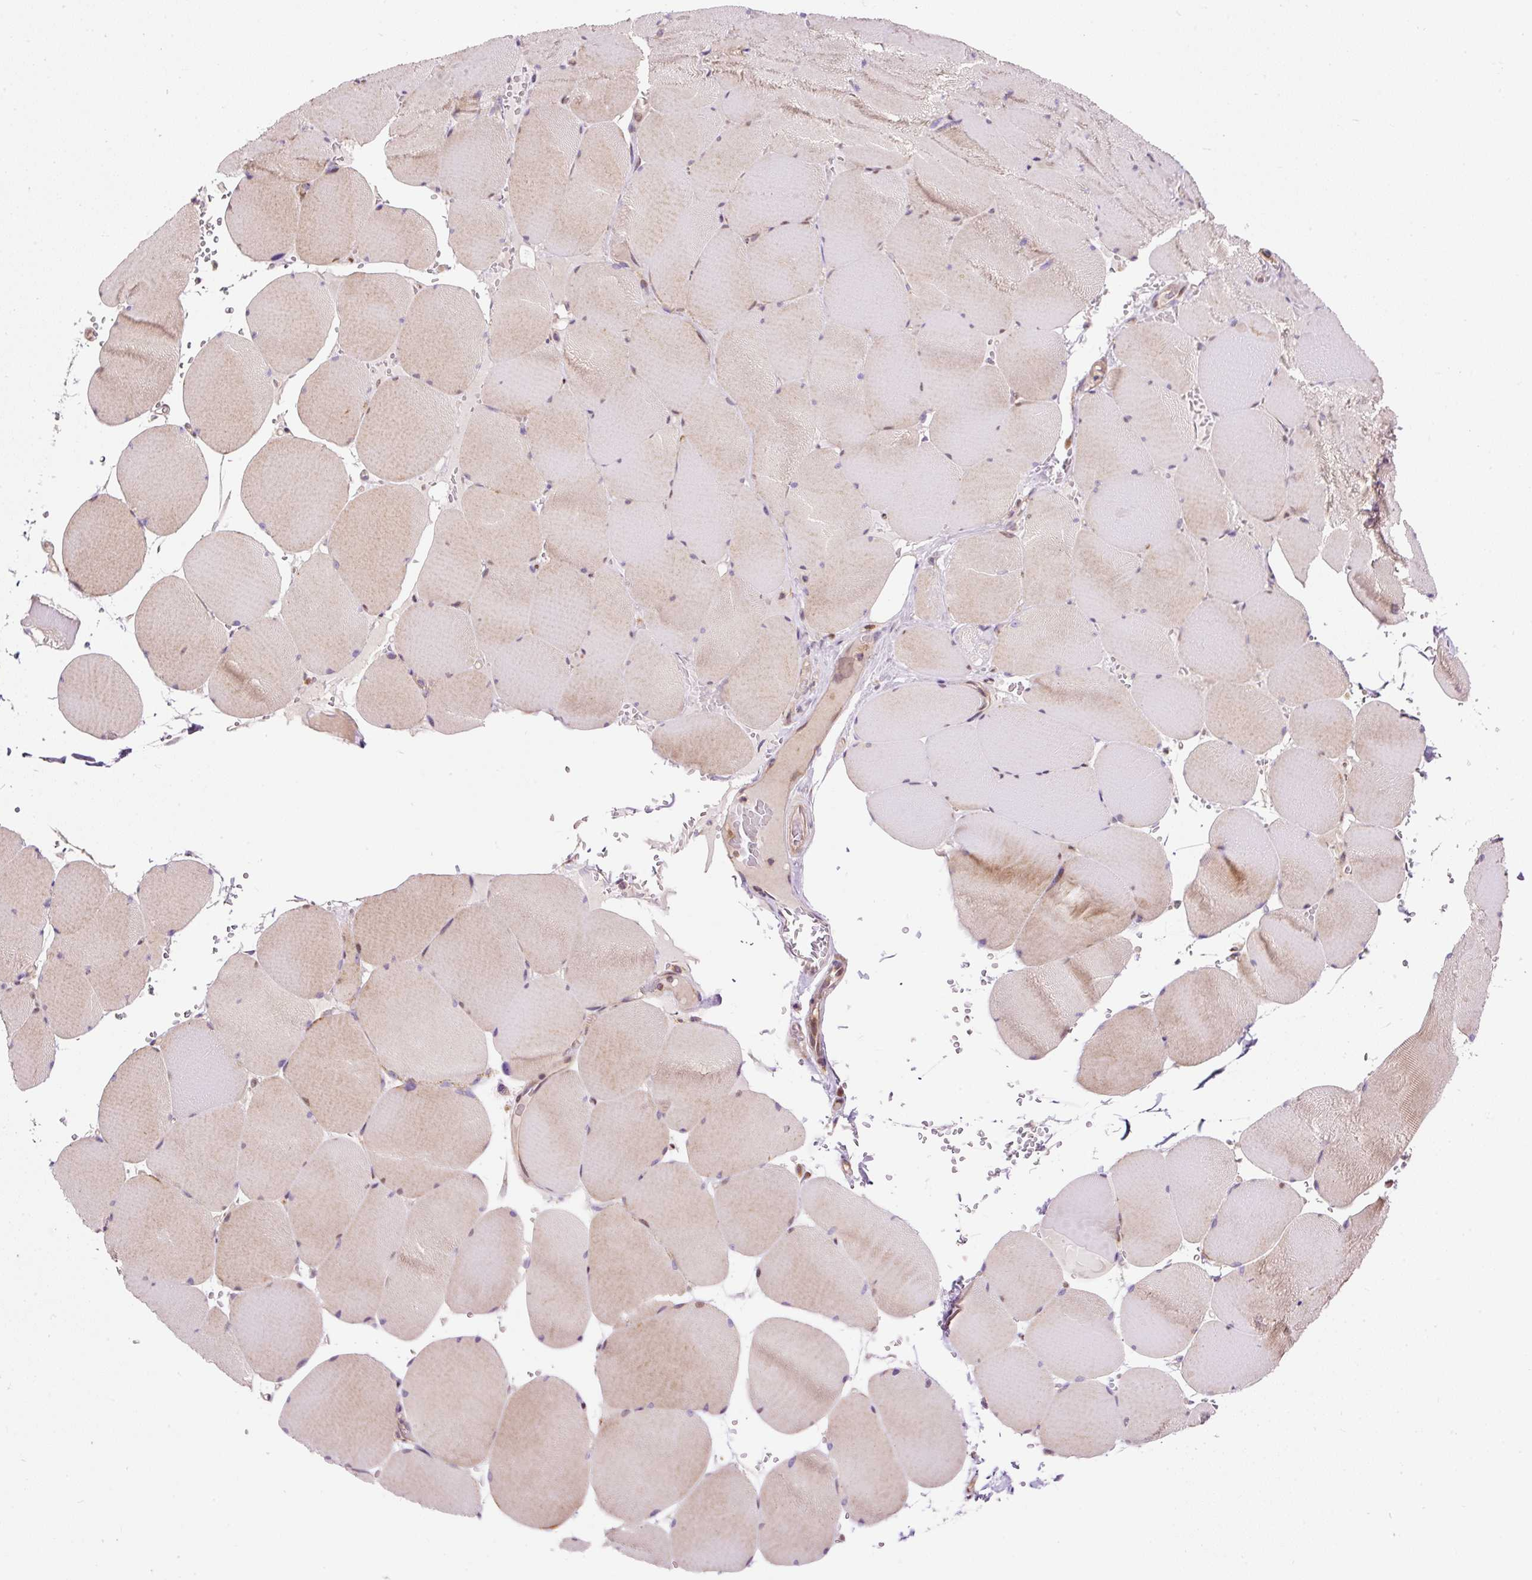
{"staining": {"intensity": "weak", "quantity": ">75%", "location": "cytoplasmic/membranous"}, "tissue": "skeletal muscle", "cell_type": "Myocytes", "image_type": "normal", "snomed": [{"axis": "morphology", "description": "Normal tissue, NOS"}, {"axis": "topography", "description": "Skeletal muscle"}, {"axis": "topography", "description": "Head-Neck"}], "caption": "Skeletal muscle stained with IHC reveals weak cytoplasmic/membranous positivity in about >75% of myocytes. (DAB IHC with brightfield microscopy, high magnification).", "gene": "BOLA3", "patient": {"sex": "male", "age": 66}}